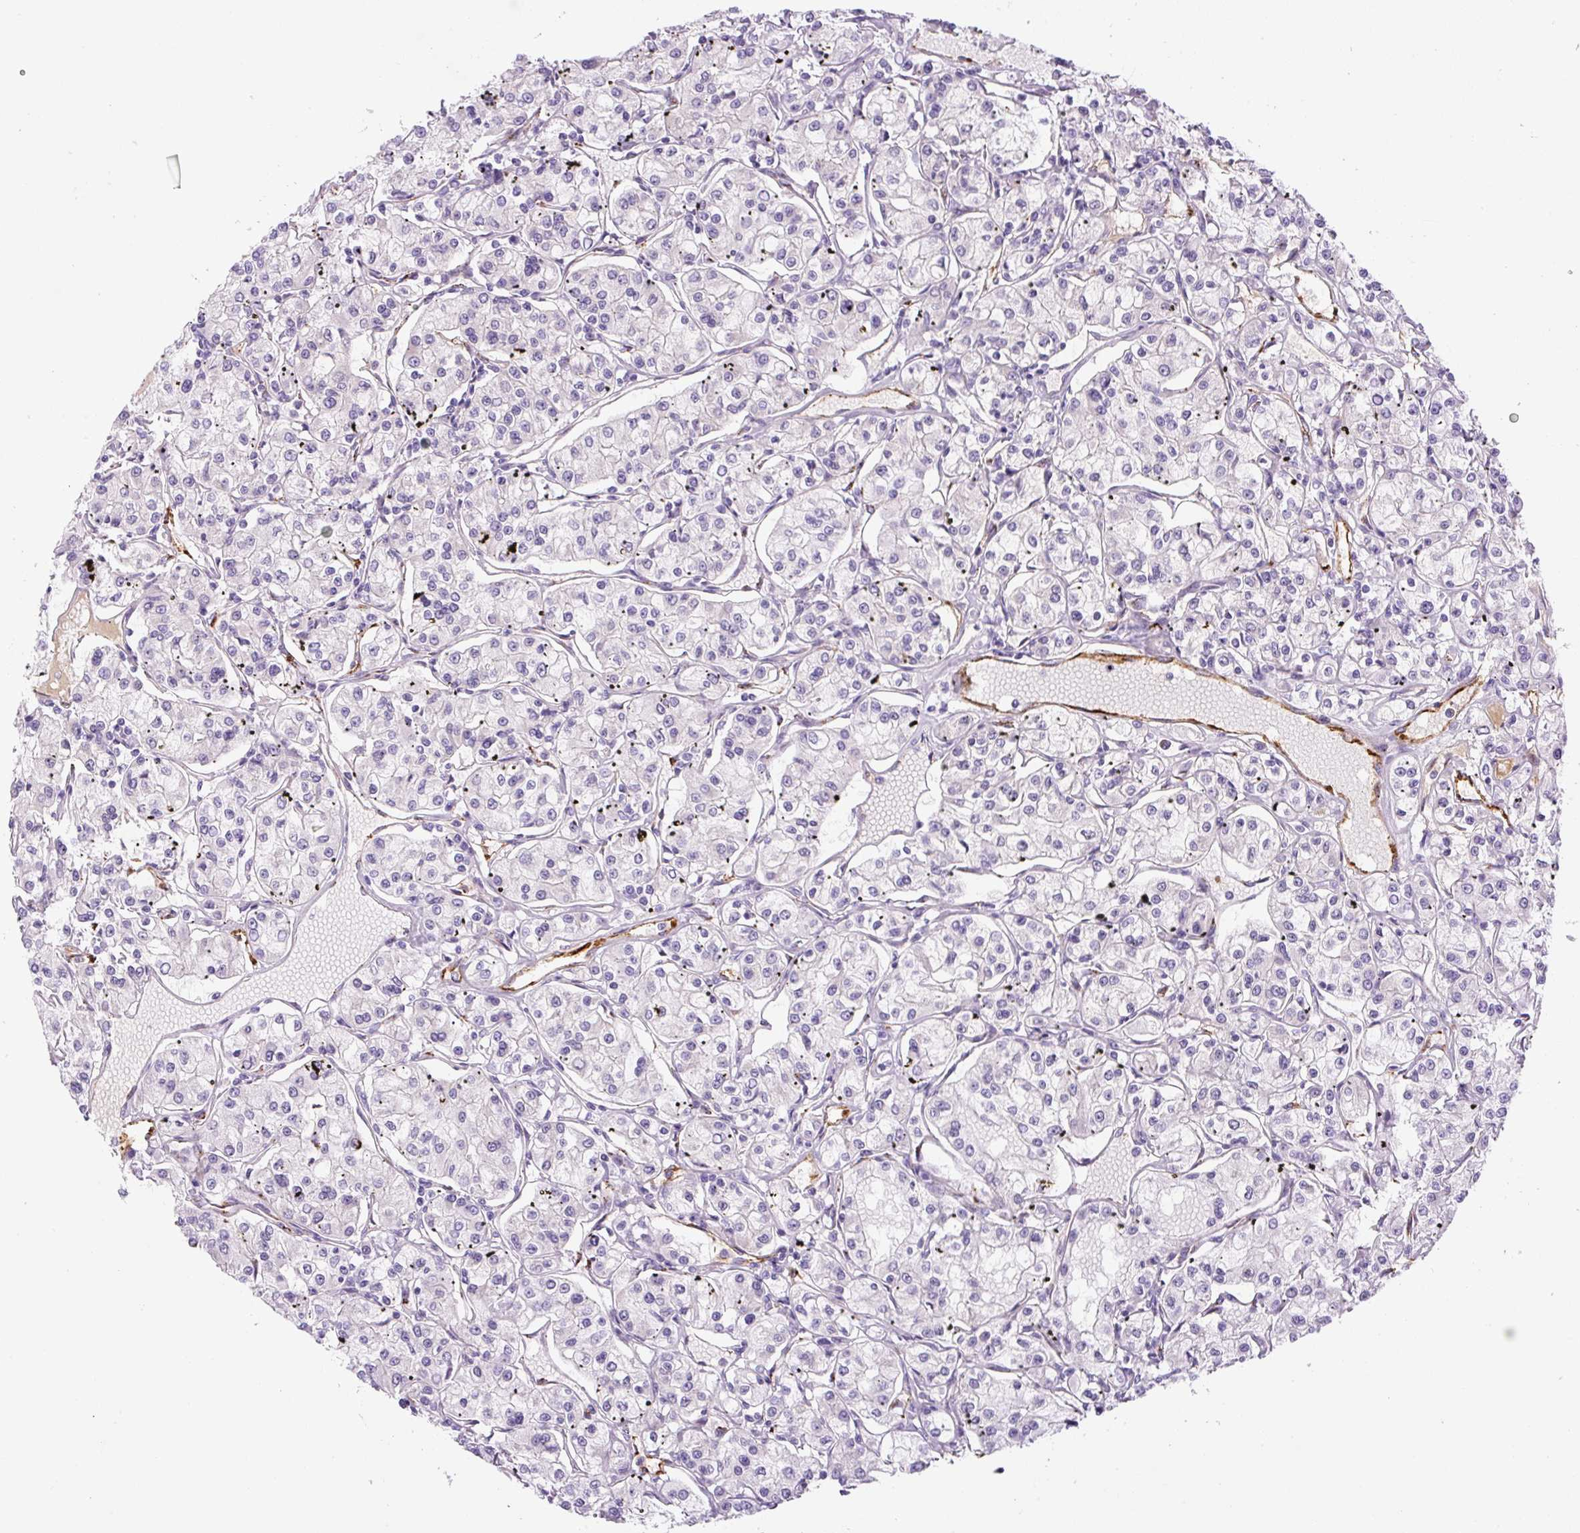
{"staining": {"intensity": "negative", "quantity": "none", "location": "none"}, "tissue": "renal cancer", "cell_type": "Tumor cells", "image_type": "cancer", "snomed": [{"axis": "morphology", "description": "Adenocarcinoma, NOS"}, {"axis": "topography", "description": "Kidney"}], "caption": "Protein analysis of renal cancer displays no significant positivity in tumor cells. (DAB (3,3'-diaminobenzidine) immunohistochemistry (IHC) visualized using brightfield microscopy, high magnification).", "gene": "RSPO4", "patient": {"sex": "female", "age": 59}}